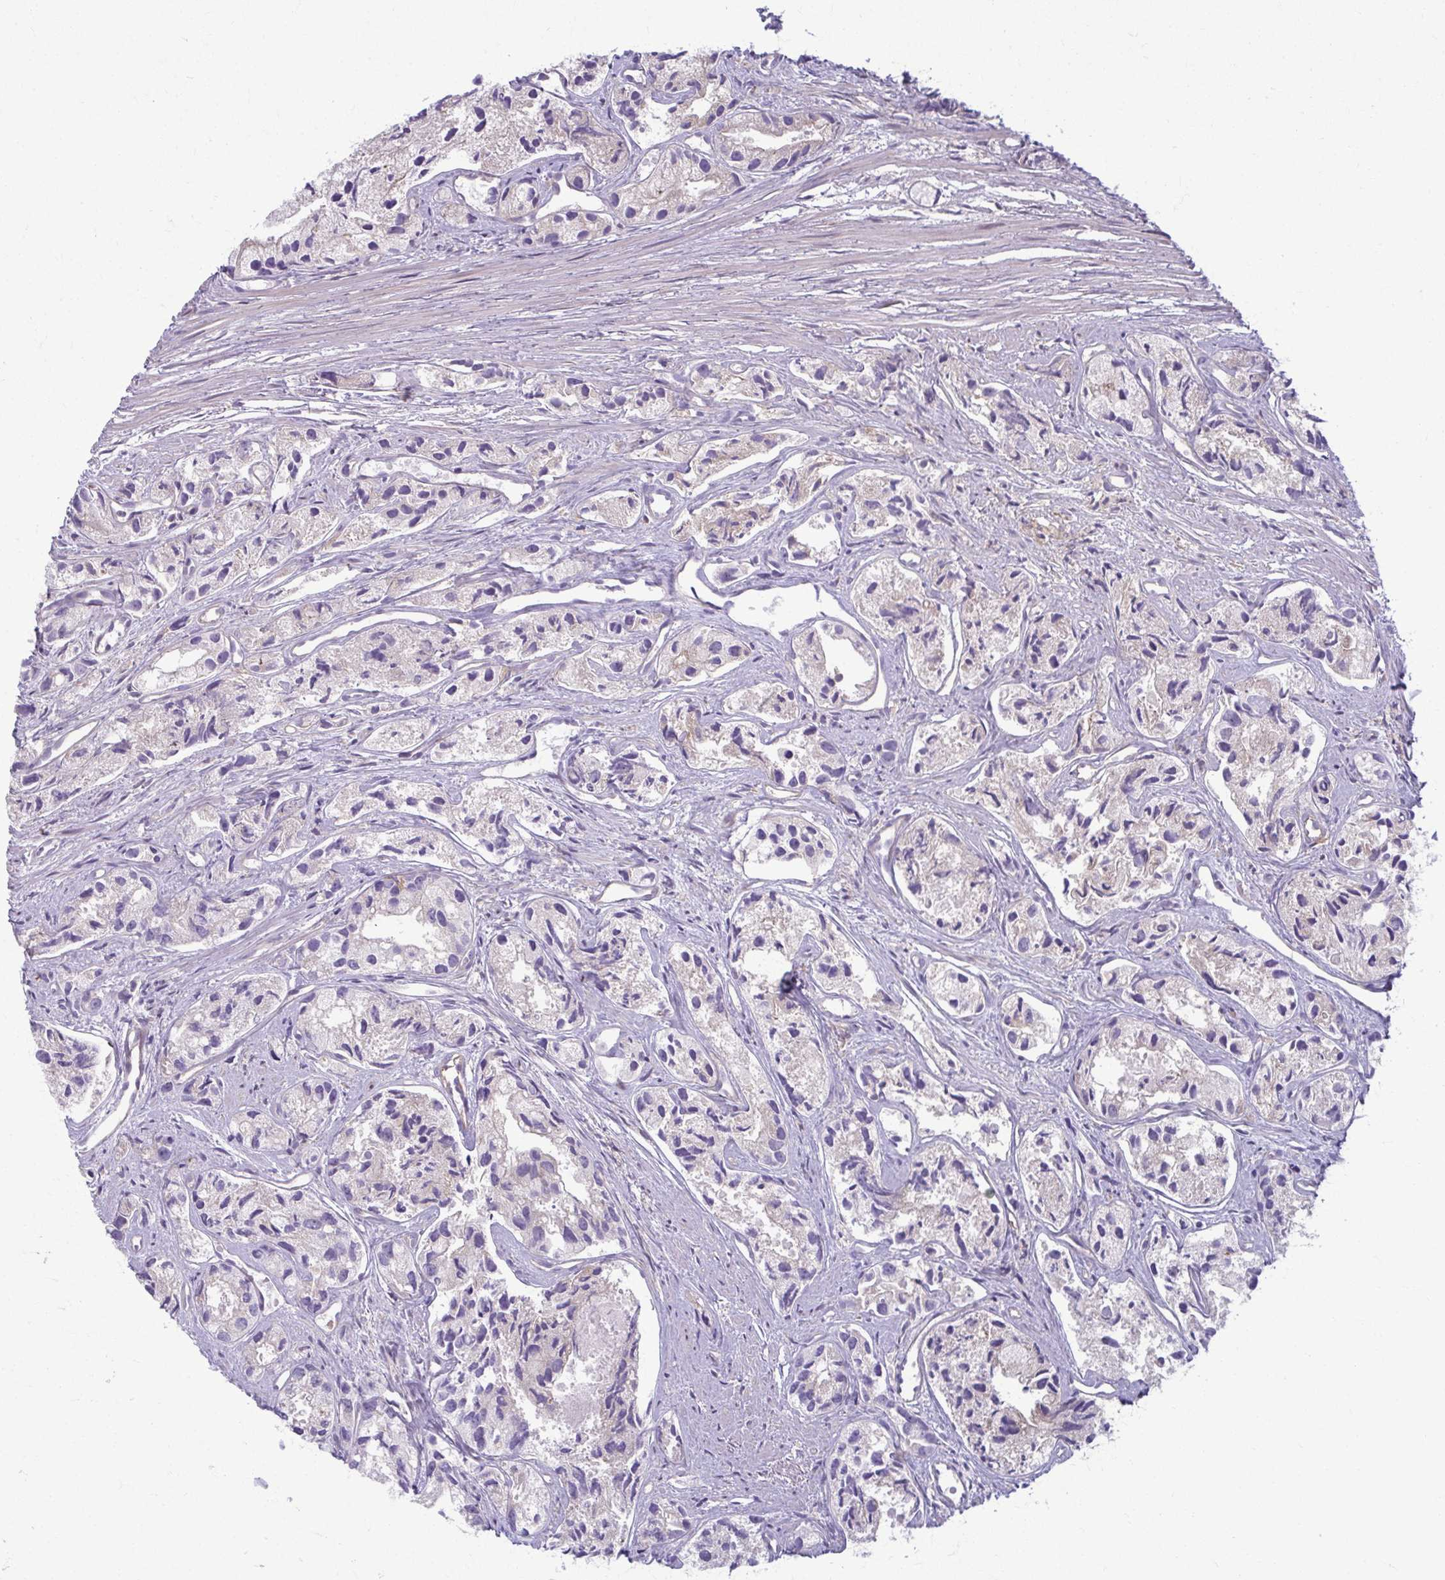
{"staining": {"intensity": "negative", "quantity": "none", "location": "none"}, "tissue": "prostate cancer", "cell_type": "Tumor cells", "image_type": "cancer", "snomed": [{"axis": "morphology", "description": "Adenocarcinoma, High grade"}, {"axis": "topography", "description": "Prostate"}], "caption": "IHC of human prostate cancer exhibits no positivity in tumor cells. (Immunohistochemistry, brightfield microscopy, high magnification).", "gene": "EID2B", "patient": {"sex": "male", "age": 84}}